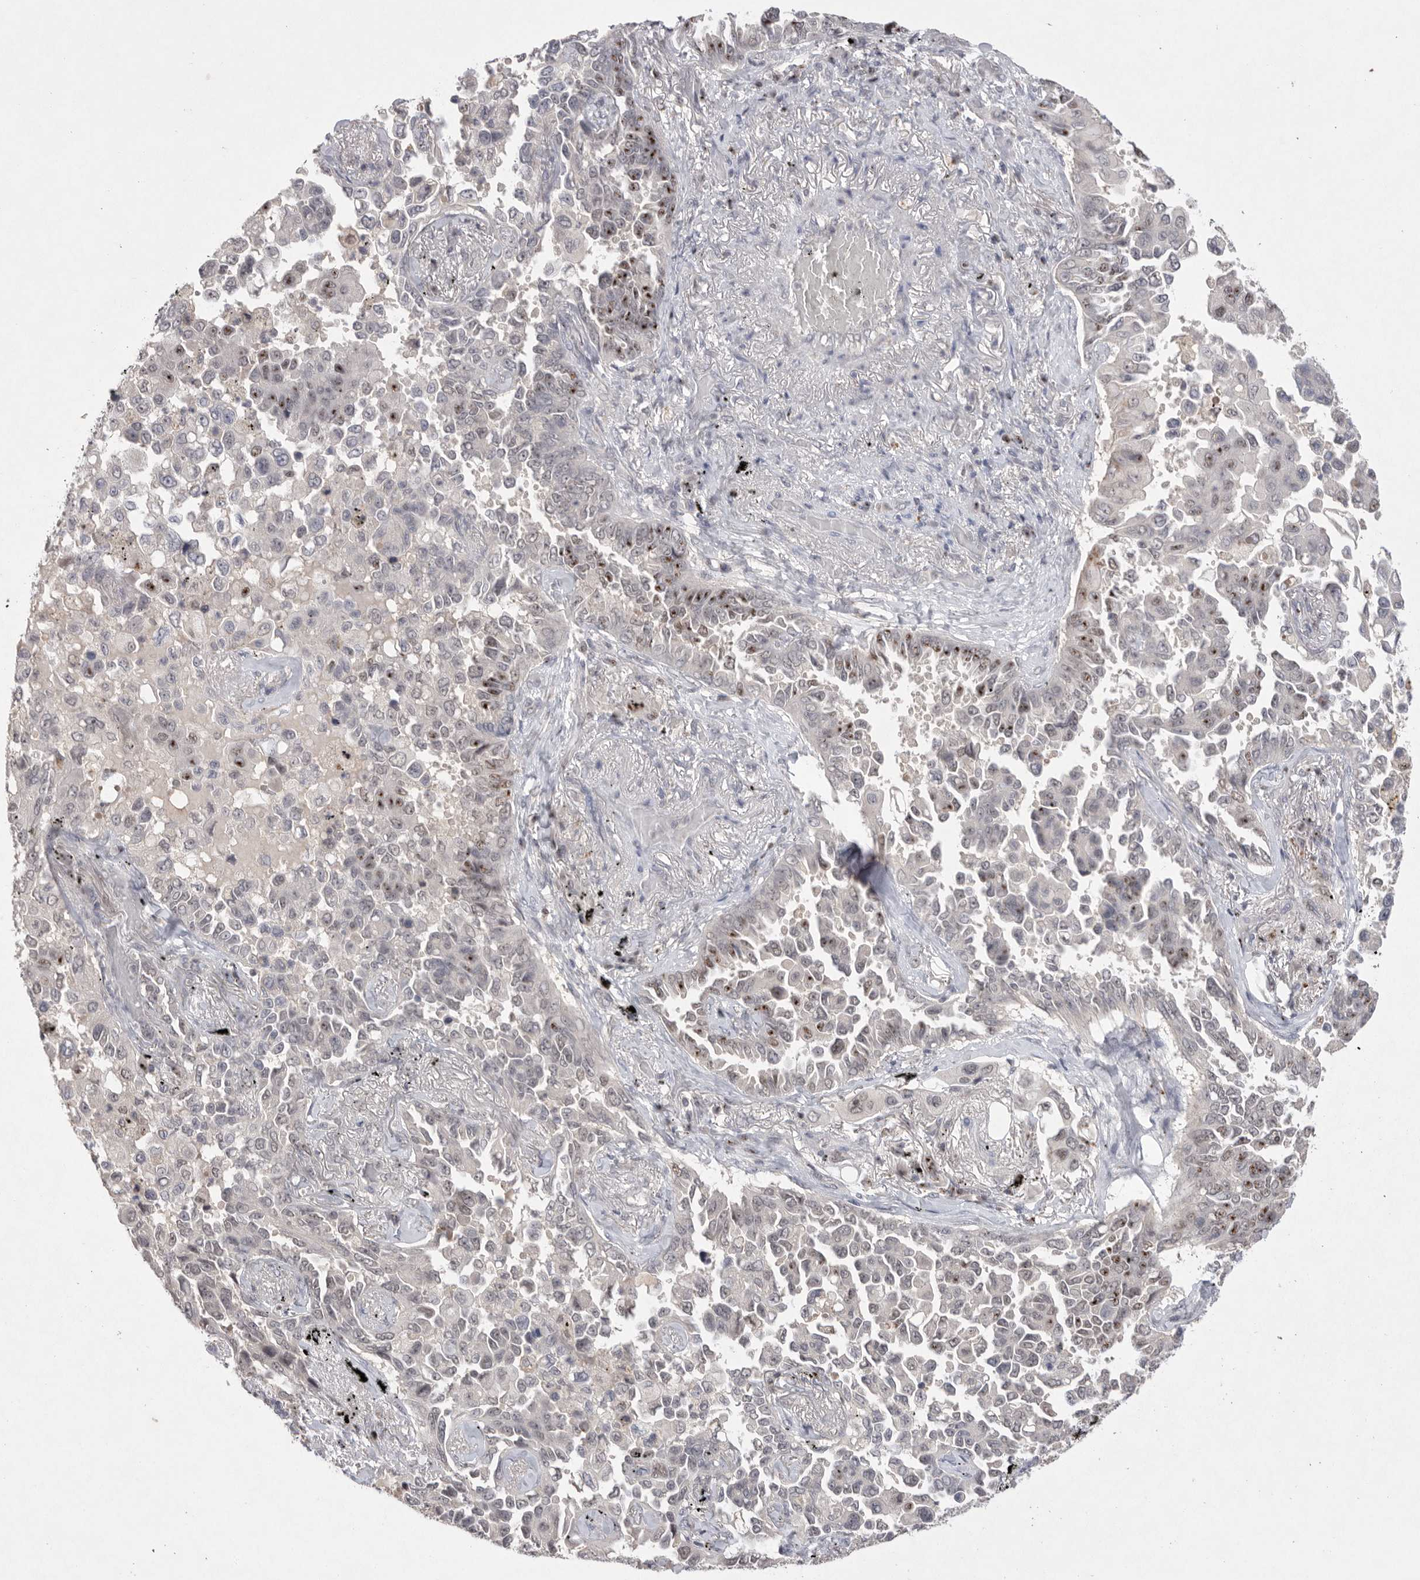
{"staining": {"intensity": "moderate", "quantity": "<25%", "location": "nuclear"}, "tissue": "lung cancer", "cell_type": "Tumor cells", "image_type": "cancer", "snomed": [{"axis": "morphology", "description": "Adenocarcinoma, NOS"}, {"axis": "topography", "description": "Lung"}], "caption": "This photomicrograph displays immunohistochemistry staining of lung cancer, with low moderate nuclear positivity in about <25% of tumor cells.", "gene": "HUS1", "patient": {"sex": "female", "age": 67}}